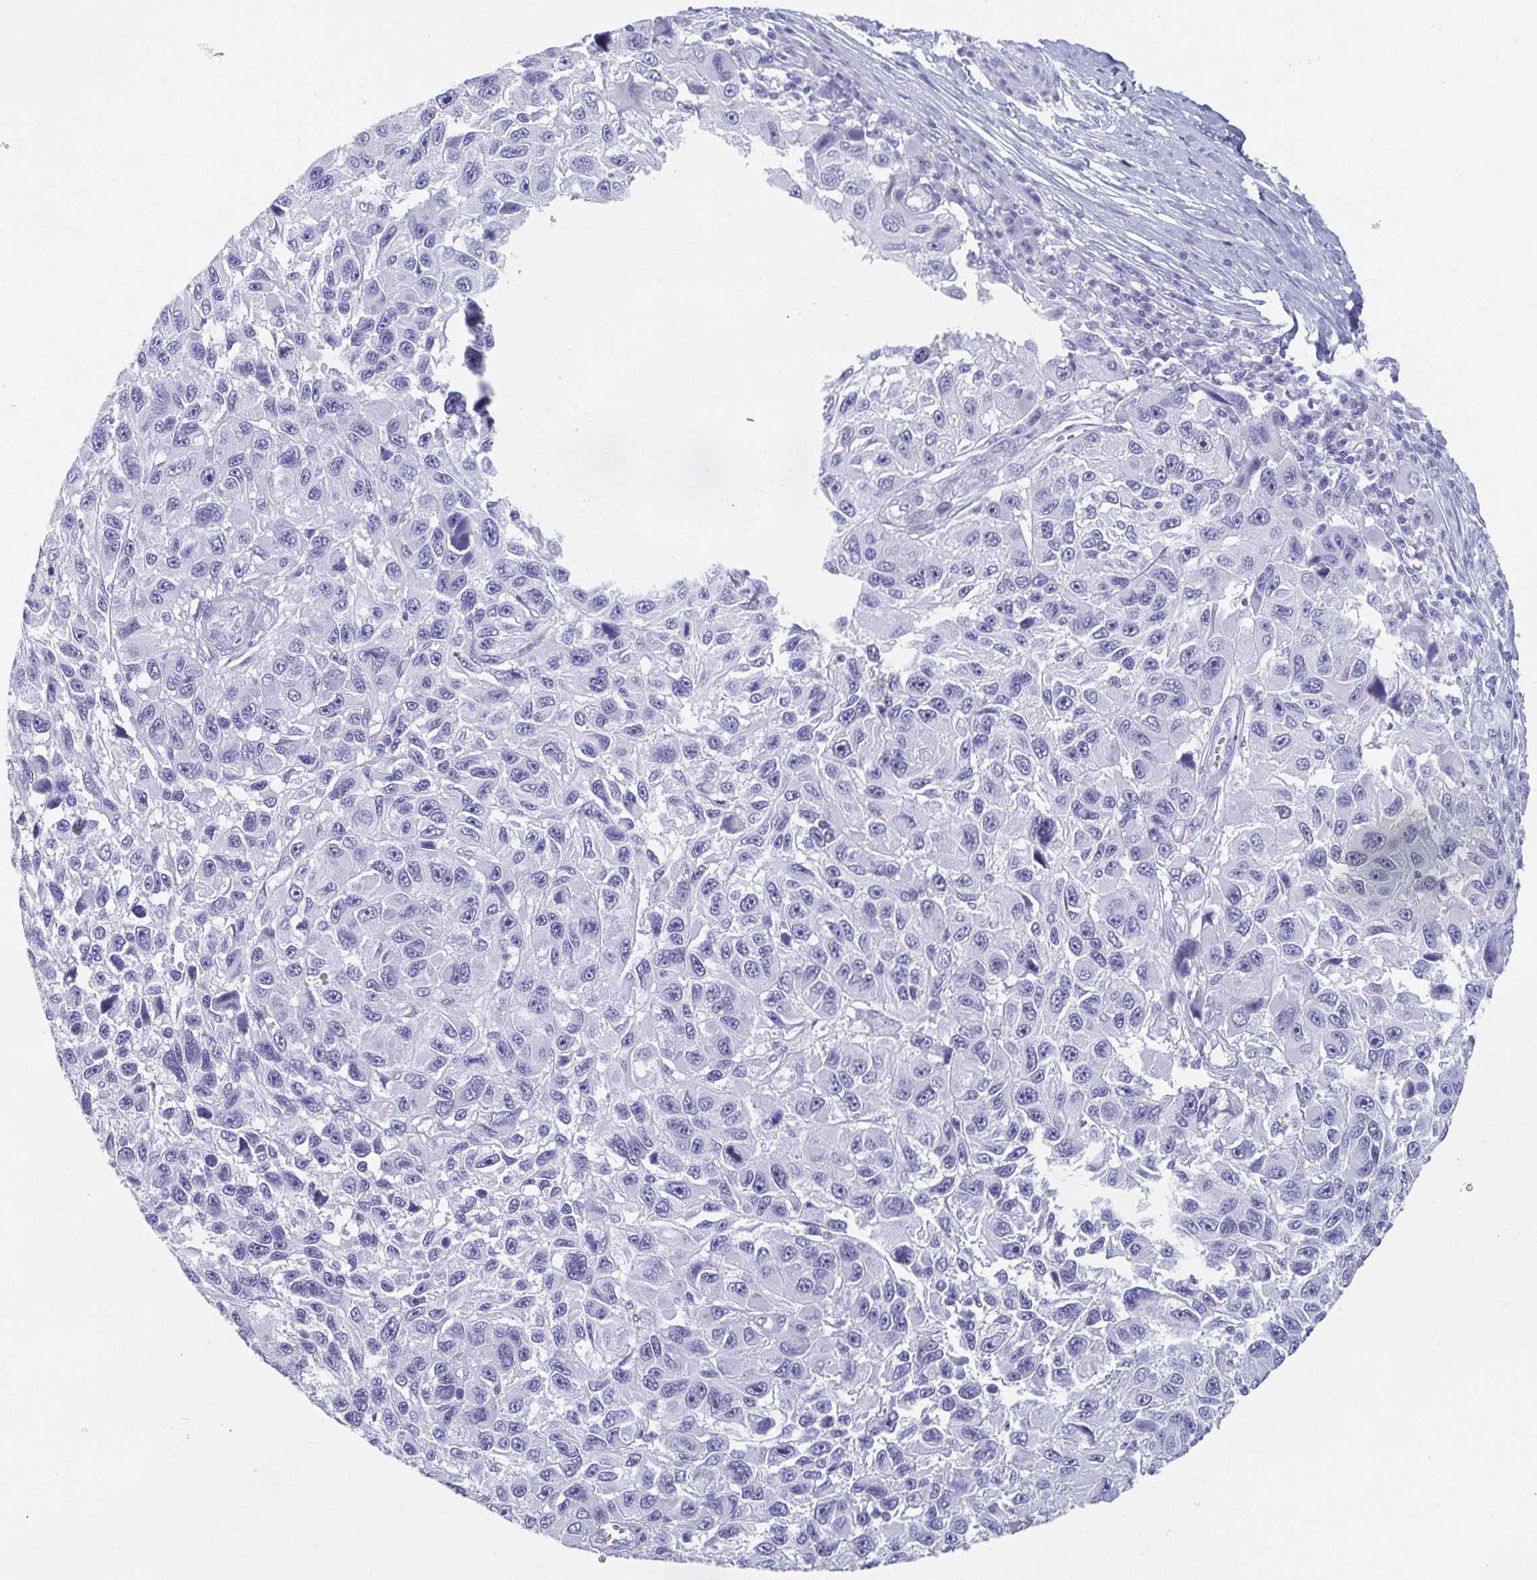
{"staining": {"intensity": "negative", "quantity": "none", "location": "none"}, "tissue": "melanoma", "cell_type": "Tumor cells", "image_type": "cancer", "snomed": [{"axis": "morphology", "description": "Malignant melanoma, NOS"}, {"axis": "topography", "description": "Skin"}], "caption": "Tumor cells show no significant protein staining in melanoma.", "gene": "GHRL", "patient": {"sex": "male", "age": 53}}